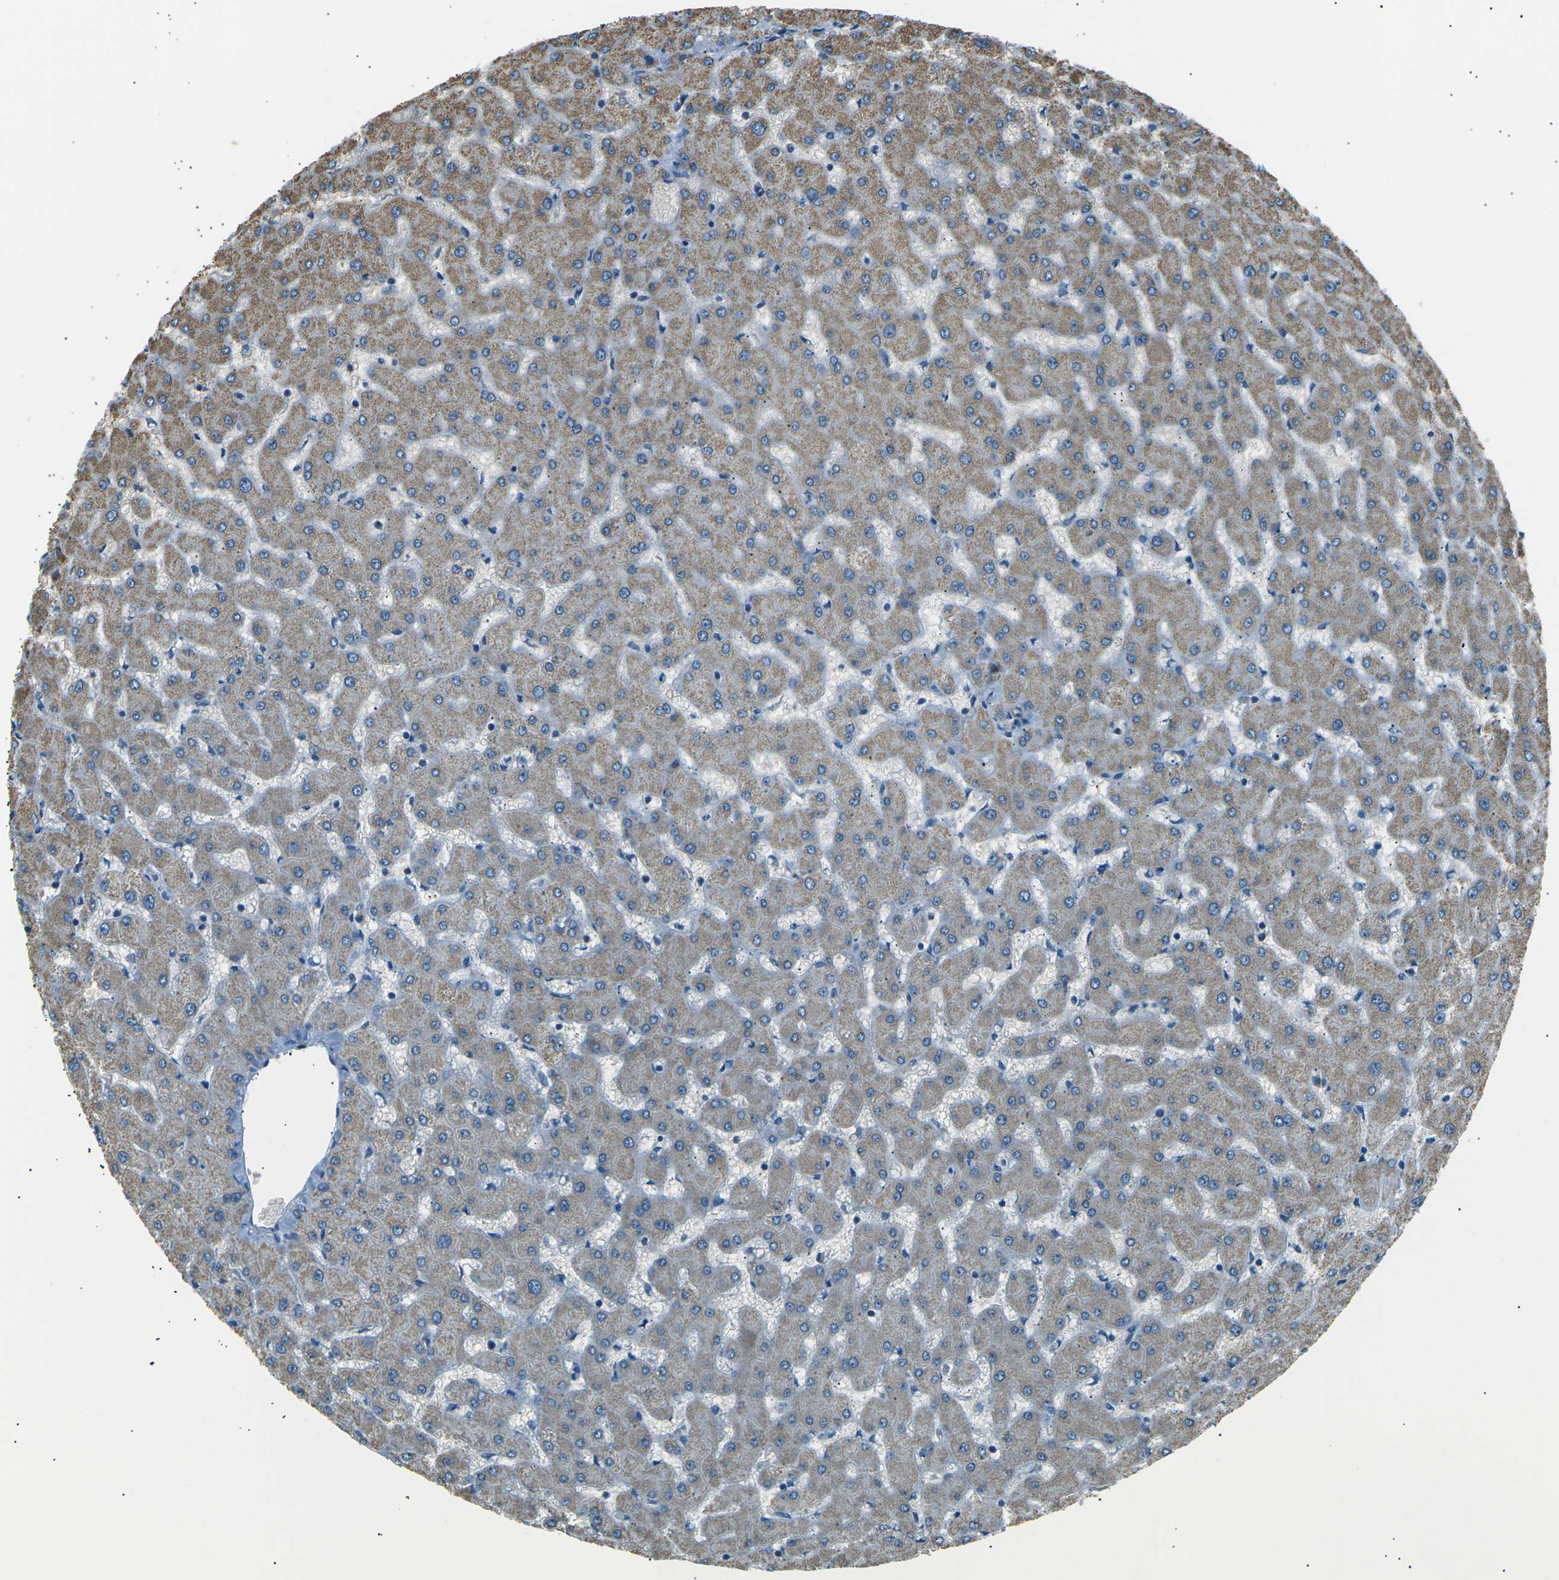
{"staining": {"intensity": "negative", "quantity": "none", "location": "none"}, "tissue": "liver", "cell_type": "Cholangiocytes", "image_type": "normal", "snomed": [{"axis": "morphology", "description": "Normal tissue, NOS"}, {"axis": "topography", "description": "Liver"}], "caption": "The IHC micrograph has no significant staining in cholangiocytes of liver.", "gene": "SLK", "patient": {"sex": "female", "age": 63}}